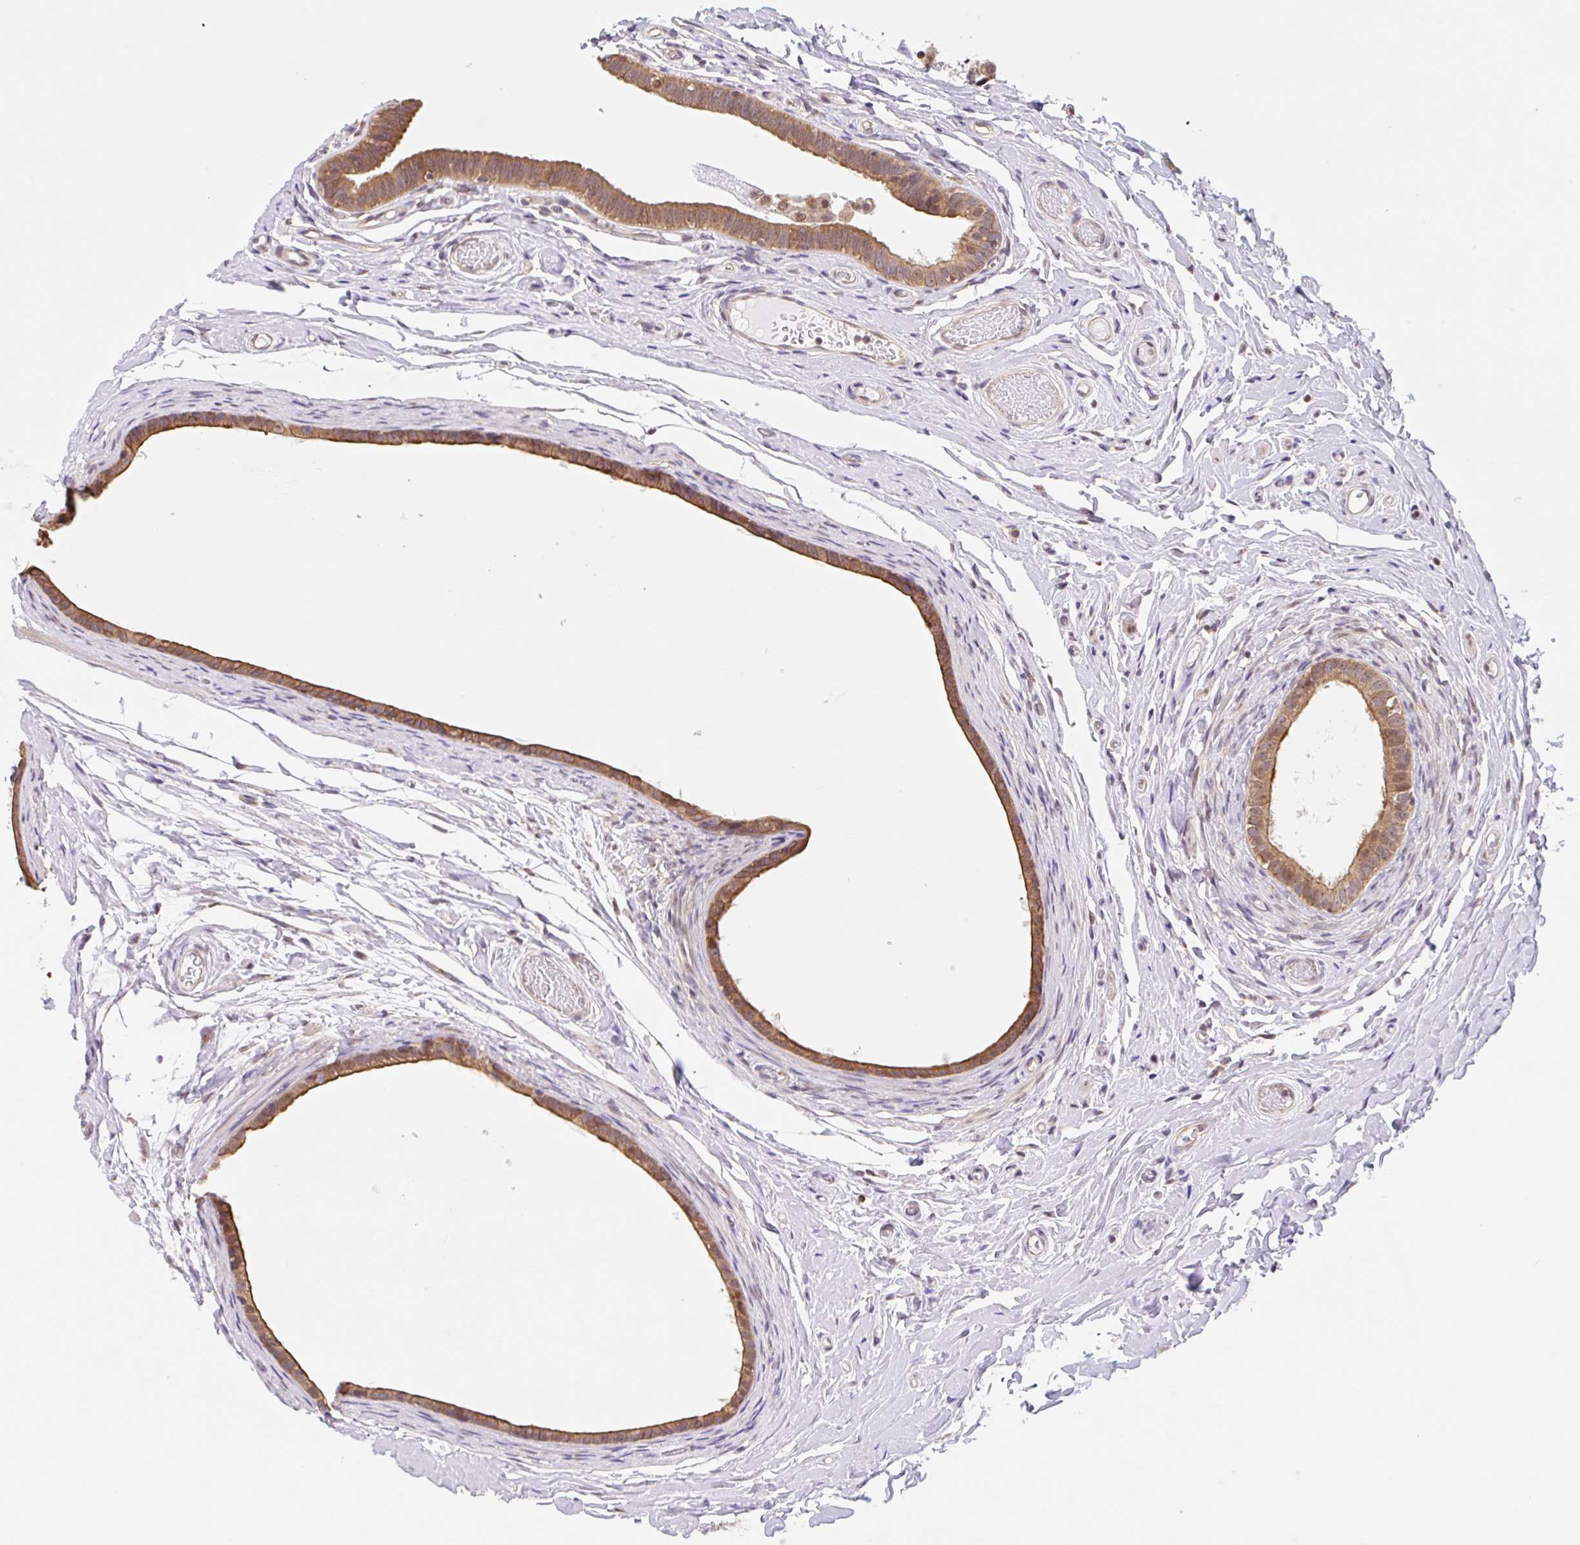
{"staining": {"intensity": "moderate", "quantity": "25%-75%", "location": "cytoplasmic/membranous,nuclear"}, "tissue": "epididymis", "cell_type": "Glandular cells", "image_type": "normal", "snomed": [{"axis": "morphology", "description": "Normal tissue, NOS"}, {"axis": "morphology", "description": "Carcinoma, Embryonal, NOS"}, {"axis": "topography", "description": "Testis"}, {"axis": "topography", "description": "Epididymis"}], "caption": "Protein expression analysis of unremarkable epididymis displays moderate cytoplasmic/membranous,nuclear expression in approximately 25%-75% of glandular cells.", "gene": "TBPL2", "patient": {"sex": "male", "age": 36}}